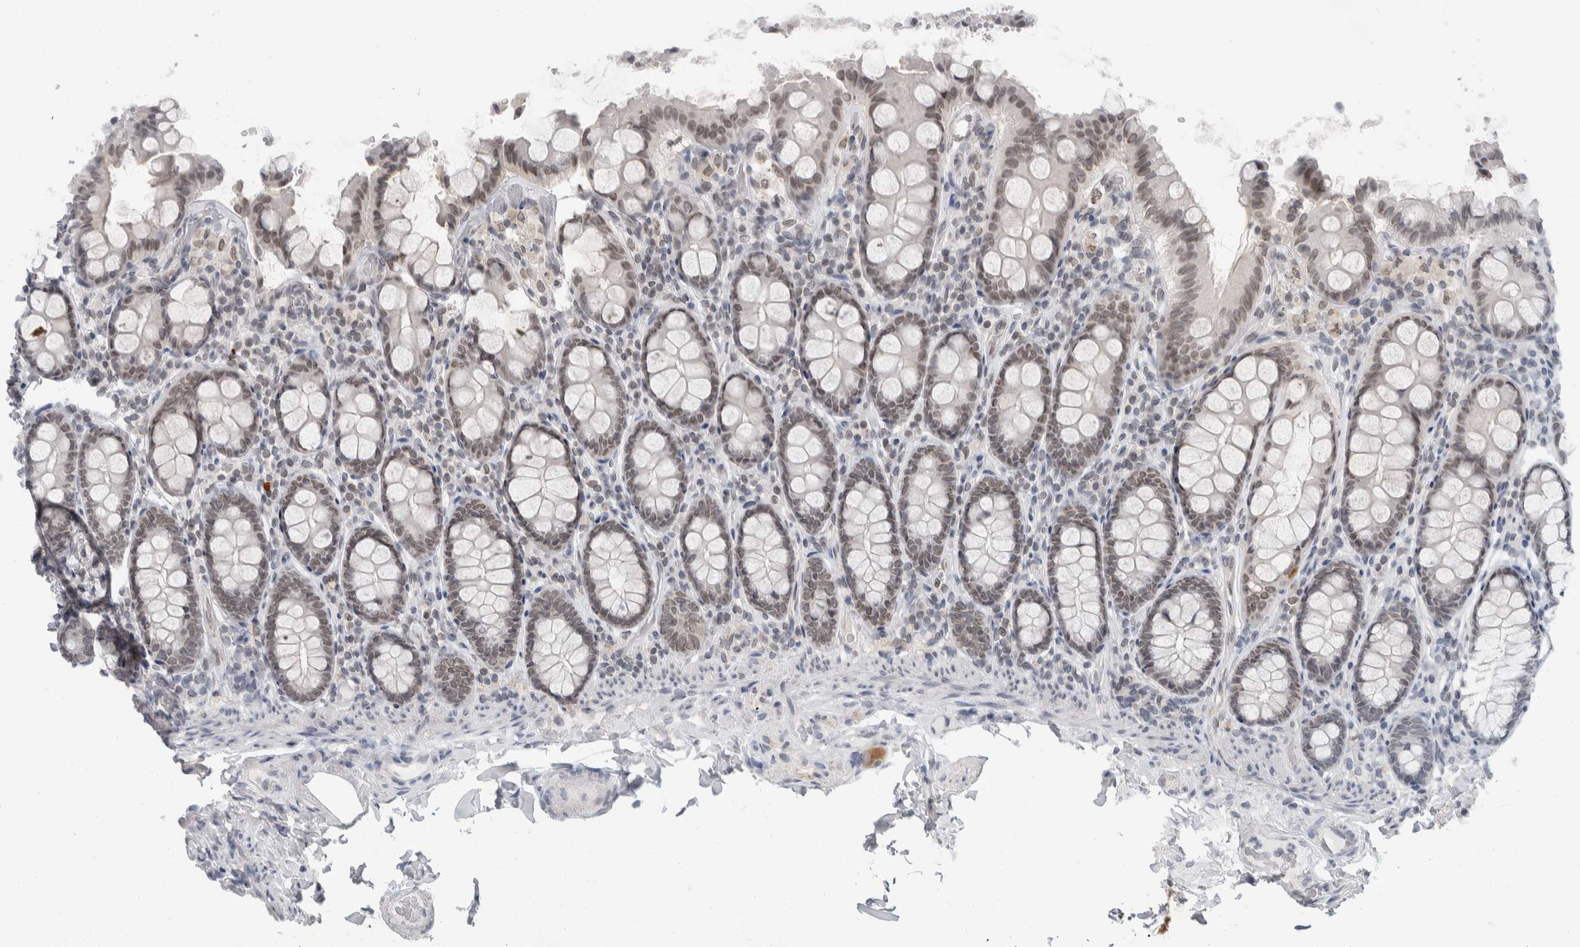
{"staining": {"intensity": "weak", "quantity": ">75%", "location": "cytoplasmic/membranous,nuclear"}, "tissue": "colon", "cell_type": "Endothelial cells", "image_type": "normal", "snomed": [{"axis": "morphology", "description": "Normal tissue, NOS"}, {"axis": "topography", "description": "Colon"}, {"axis": "topography", "description": "Peripheral nerve tissue"}], "caption": "Colon stained with immunohistochemistry (IHC) shows weak cytoplasmic/membranous,nuclear positivity in approximately >75% of endothelial cells. (DAB = brown stain, brightfield microscopy at high magnification).", "gene": "ZNF770", "patient": {"sex": "female", "age": 61}}